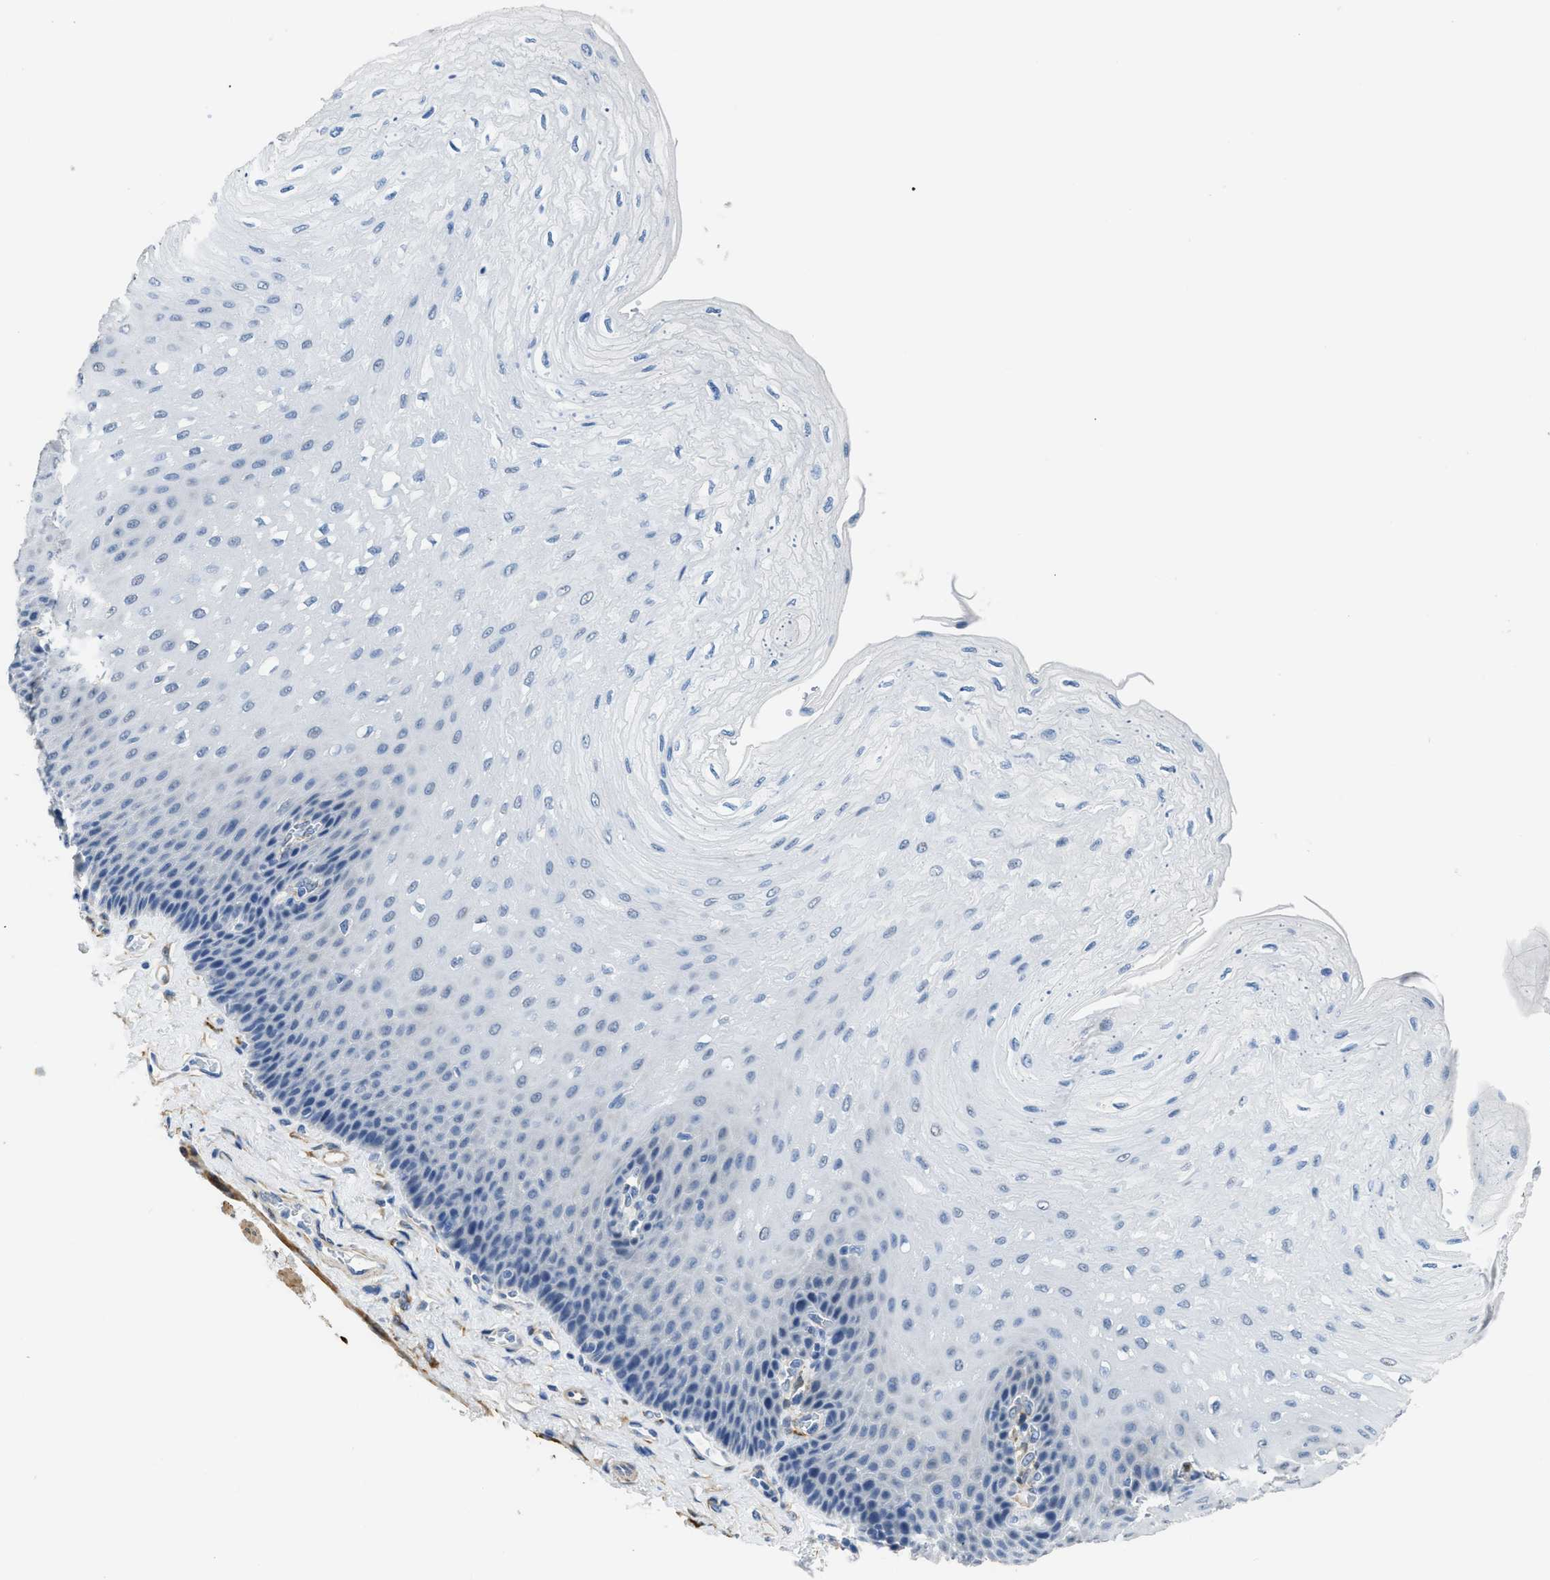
{"staining": {"intensity": "negative", "quantity": "none", "location": "none"}, "tissue": "esophagus", "cell_type": "Squamous epithelial cells", "image_type": "normal", "snomed": [{"axis": "morphology", "description": "Normal tissue, NOS"}, {"axis": "topography", "description": "Esophagus"}], "caption": "High power microscopy image of an immunohistochemistry image of benign esophagus, revealing no significant staining in squamous epithelial cells. (DAB immunohistochemistry (IHC) visualized using brightfield microscopy, high magnification).", "gene": "ZSWIM5", "patient": {"sex": "female", "age": 72}}